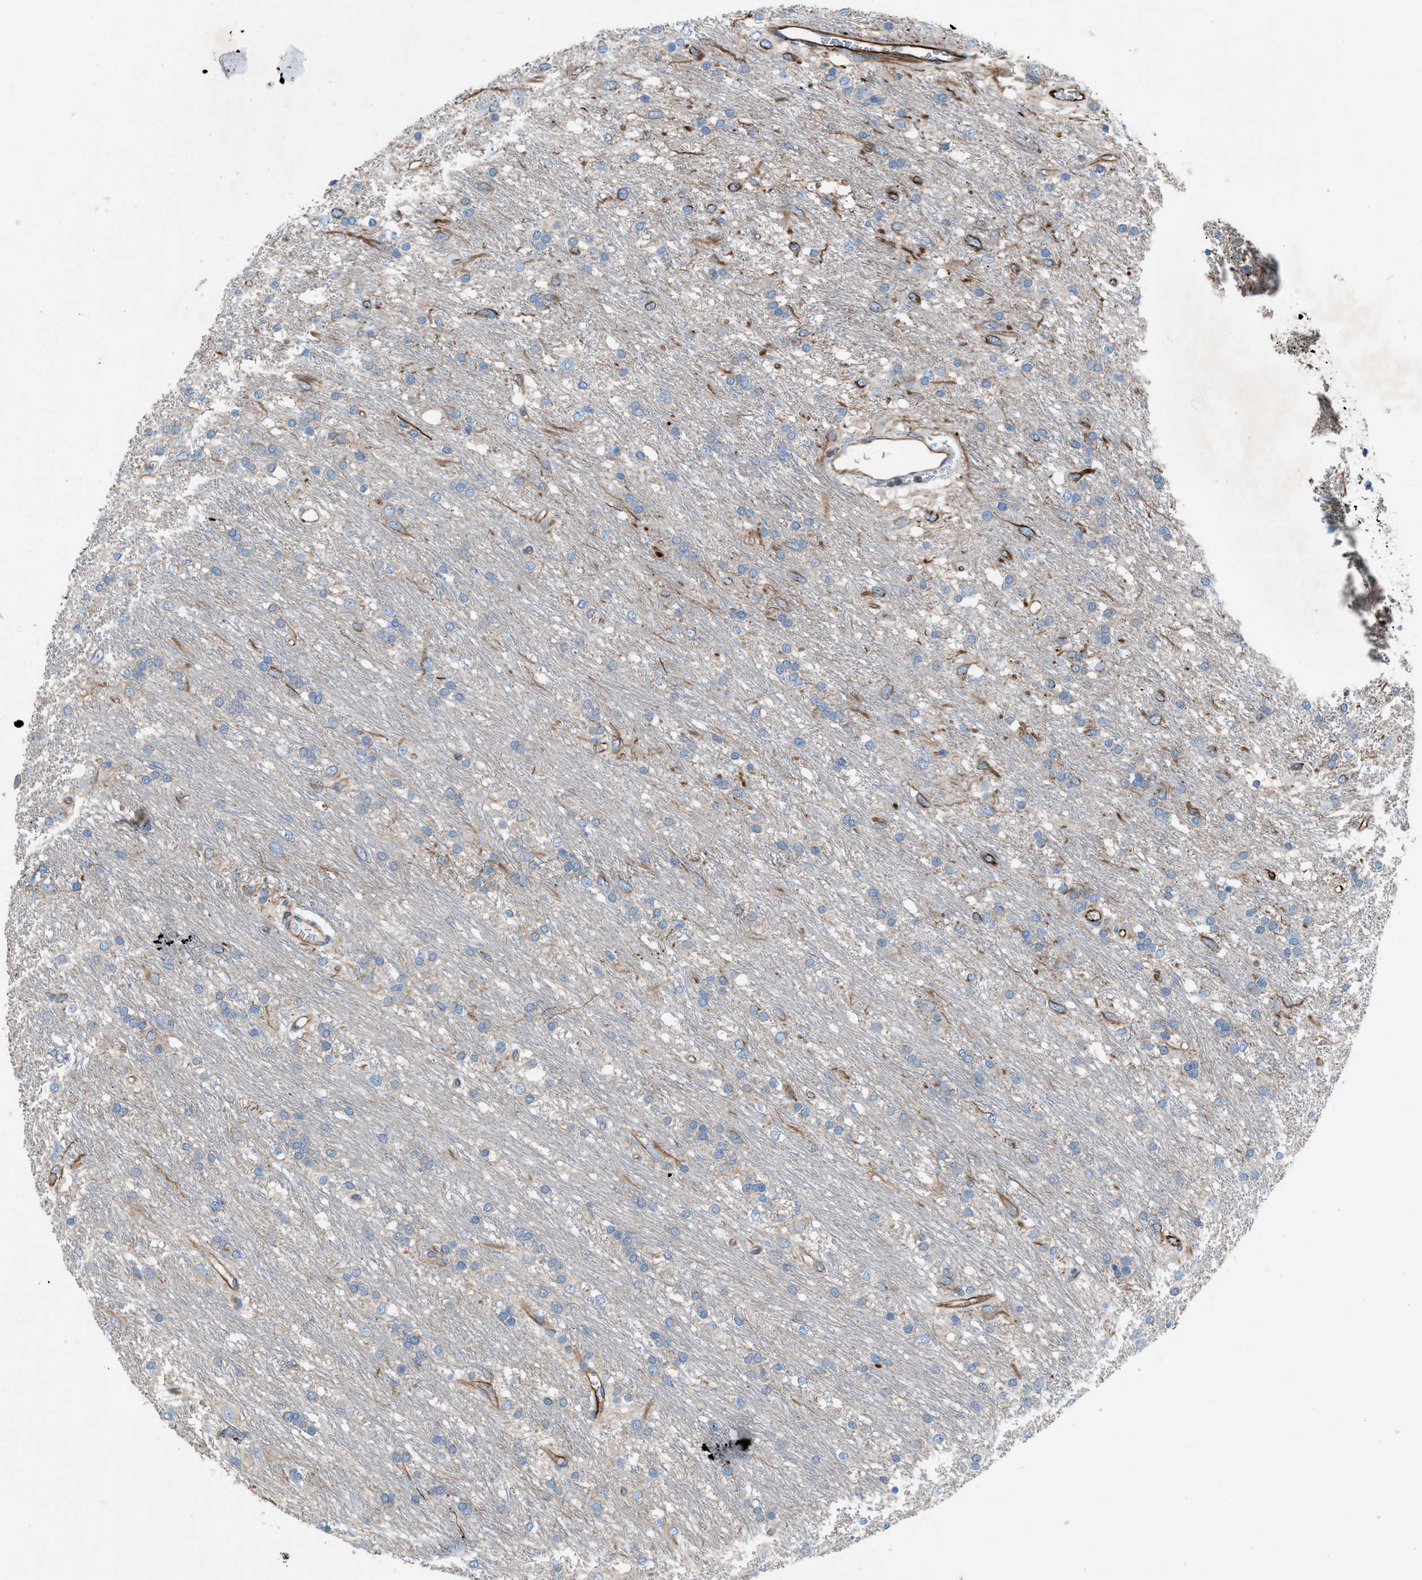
{"staining": {"intensity": "weak", "quantity": "<25%", "location": "cytoplasmic/membranous"}, "tissue": "glioma", "cell_type": "Tumor cells", "image_type": "cancer", "snomed": [{"axis": "morphology", "description": "Glioma, malignant, Low grade"}, {"axis": "topography", "description": "Brain"}], "caption": "There is no significant staining in tumor cells of low-grade glioma (malignant).", "gene": "CABP7", "patient": {"sex": "male", "age": 77}}